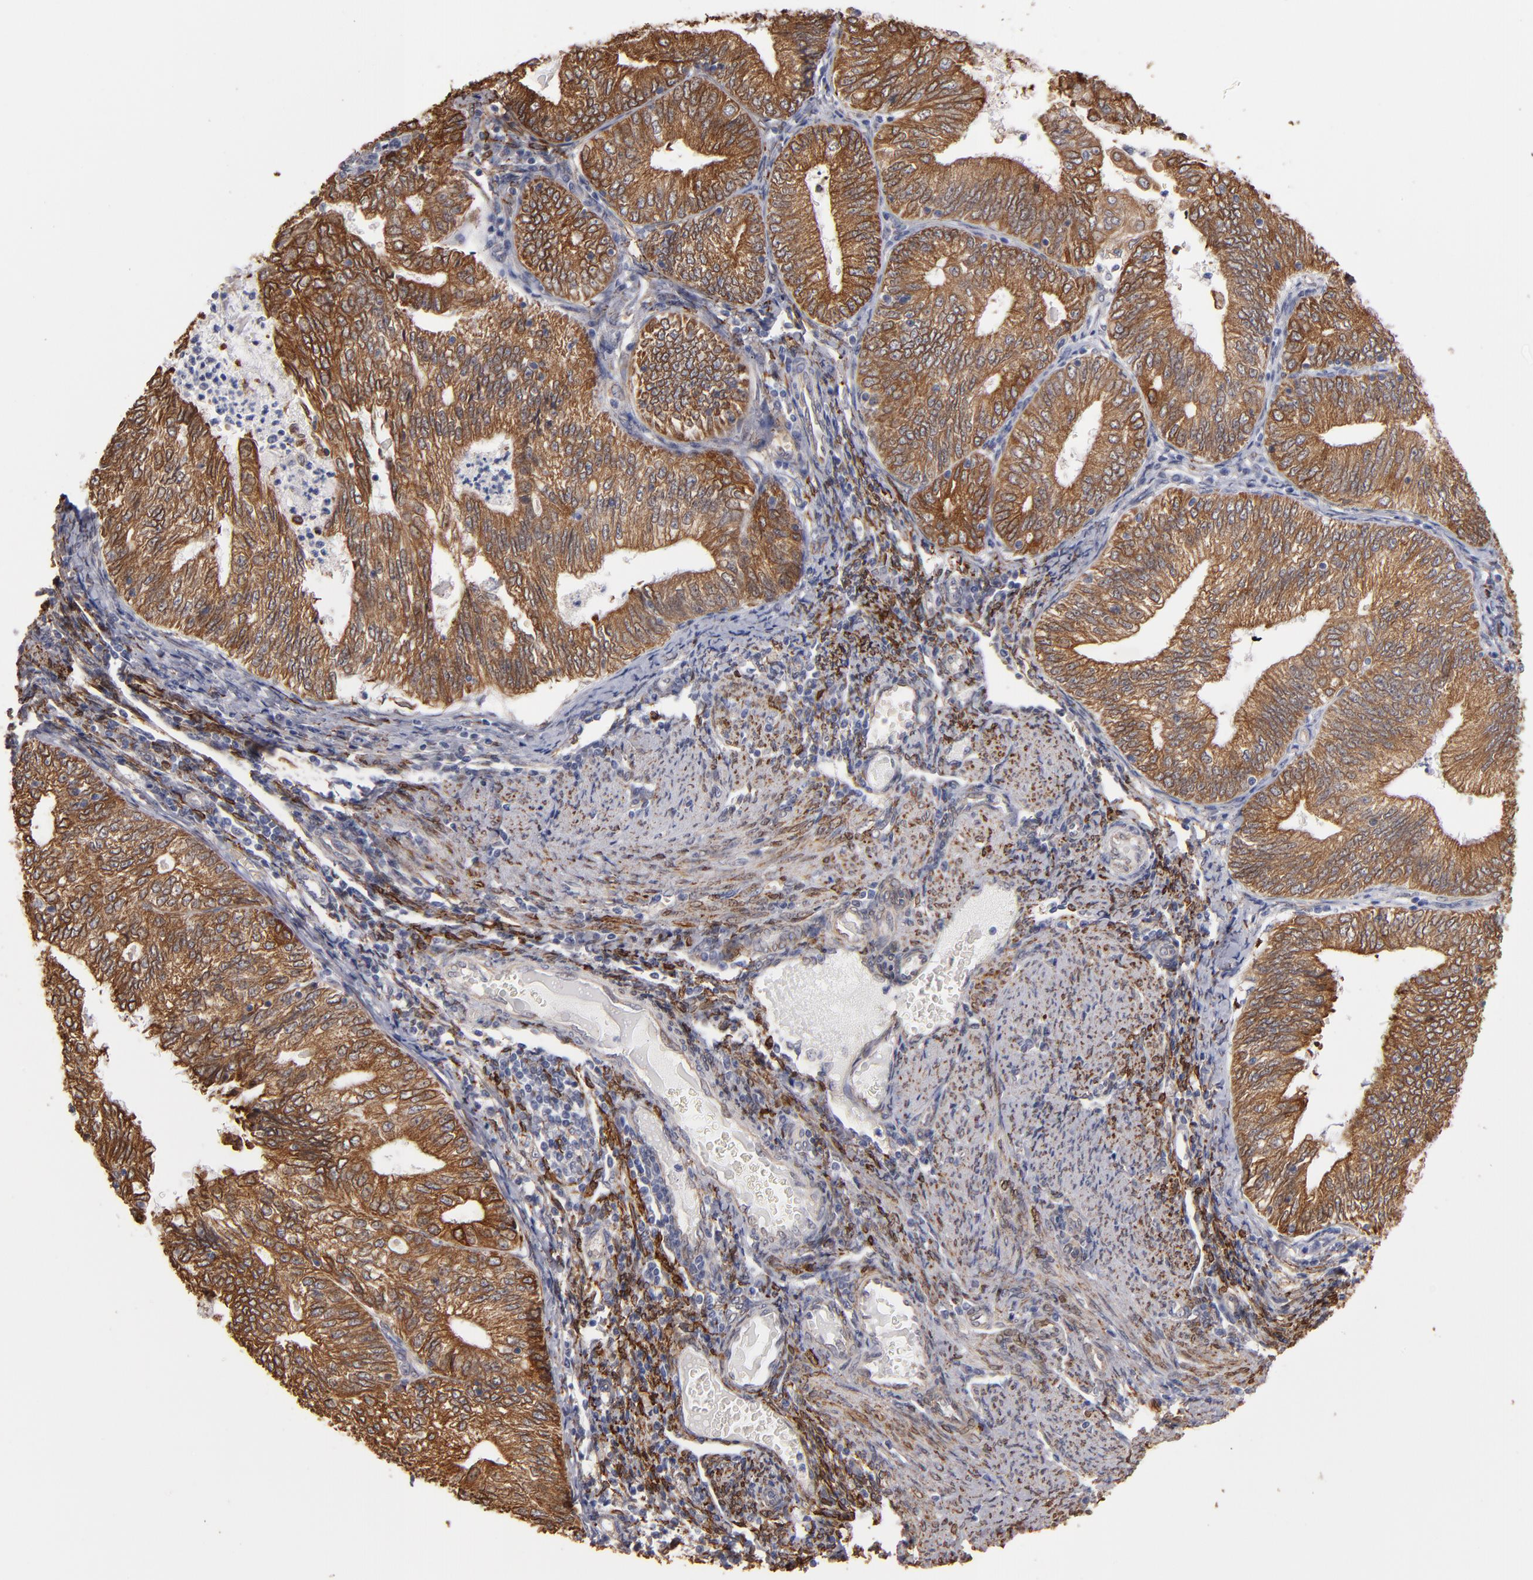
{"staining": {"intensity": "moderate", "quantity": ">75%", "location": "cytoplasmic/membranous"}, "tissue": "endometrial cancer", "cell_type": "Tumor cells", "image_type": "cancer", "snomed": [{"axis": "morphology", "description": "Adenocarcinoma, NOS"}, {"axis": "topography", "description": "Endometrium"}], "caption": "The photomicrograph exhibits immunohistochemical staining of endometrial adenocarcinoma. There is moderate cytoplasmic/membranous positivity is appreciated in approximately >75% of tumor cells.", "gene": "PGRMC1", "patient": {"sex": "female", "age": 69}}